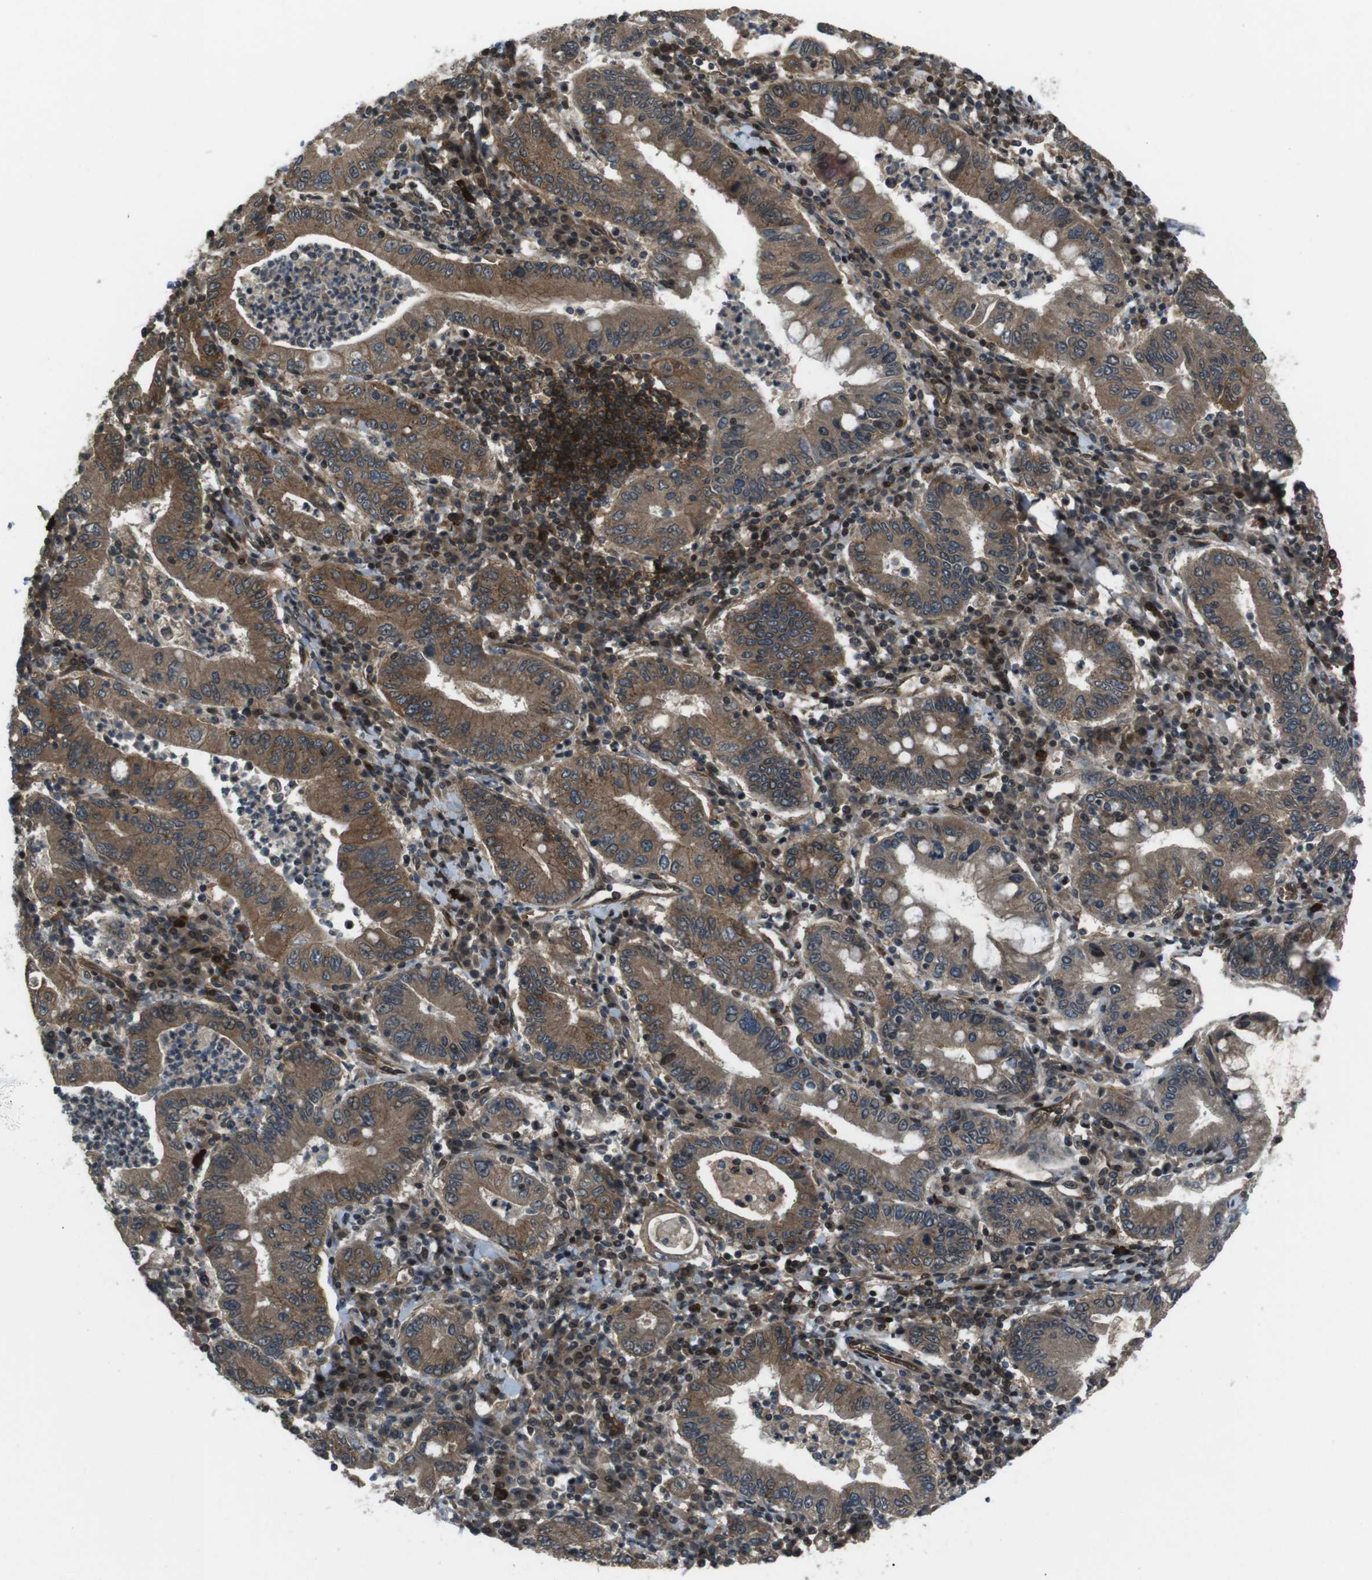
{"staining": {"intensity": "moderate", "quantity": ">75%", "location": "cytoplasmic/membranous"}, "tissue": "stomach cancer", "cell_type": "Tumor cells", "image_type": "cancer", "snomed": [{"axis": "morphology", "description": "Normal tissue, NOS"}, {"axis": "morphology", "description": "Adenocarcinoma, NOS"}, {"axis": "topography", "description": "Esophagus"}, {"axis": "topography", "description": "Stomach, upper"}, {"axis": "topography", "description": "Peripheral nerve tissue"}], "caption": "Immunohistochemical staining of human stomach cancer demonstrates moderate cytoplasmic/membranous protein staining in approximately >75% of tumor cells.", "gene": "TIAM2", "patient": {"sex": "male", "age": 62}}